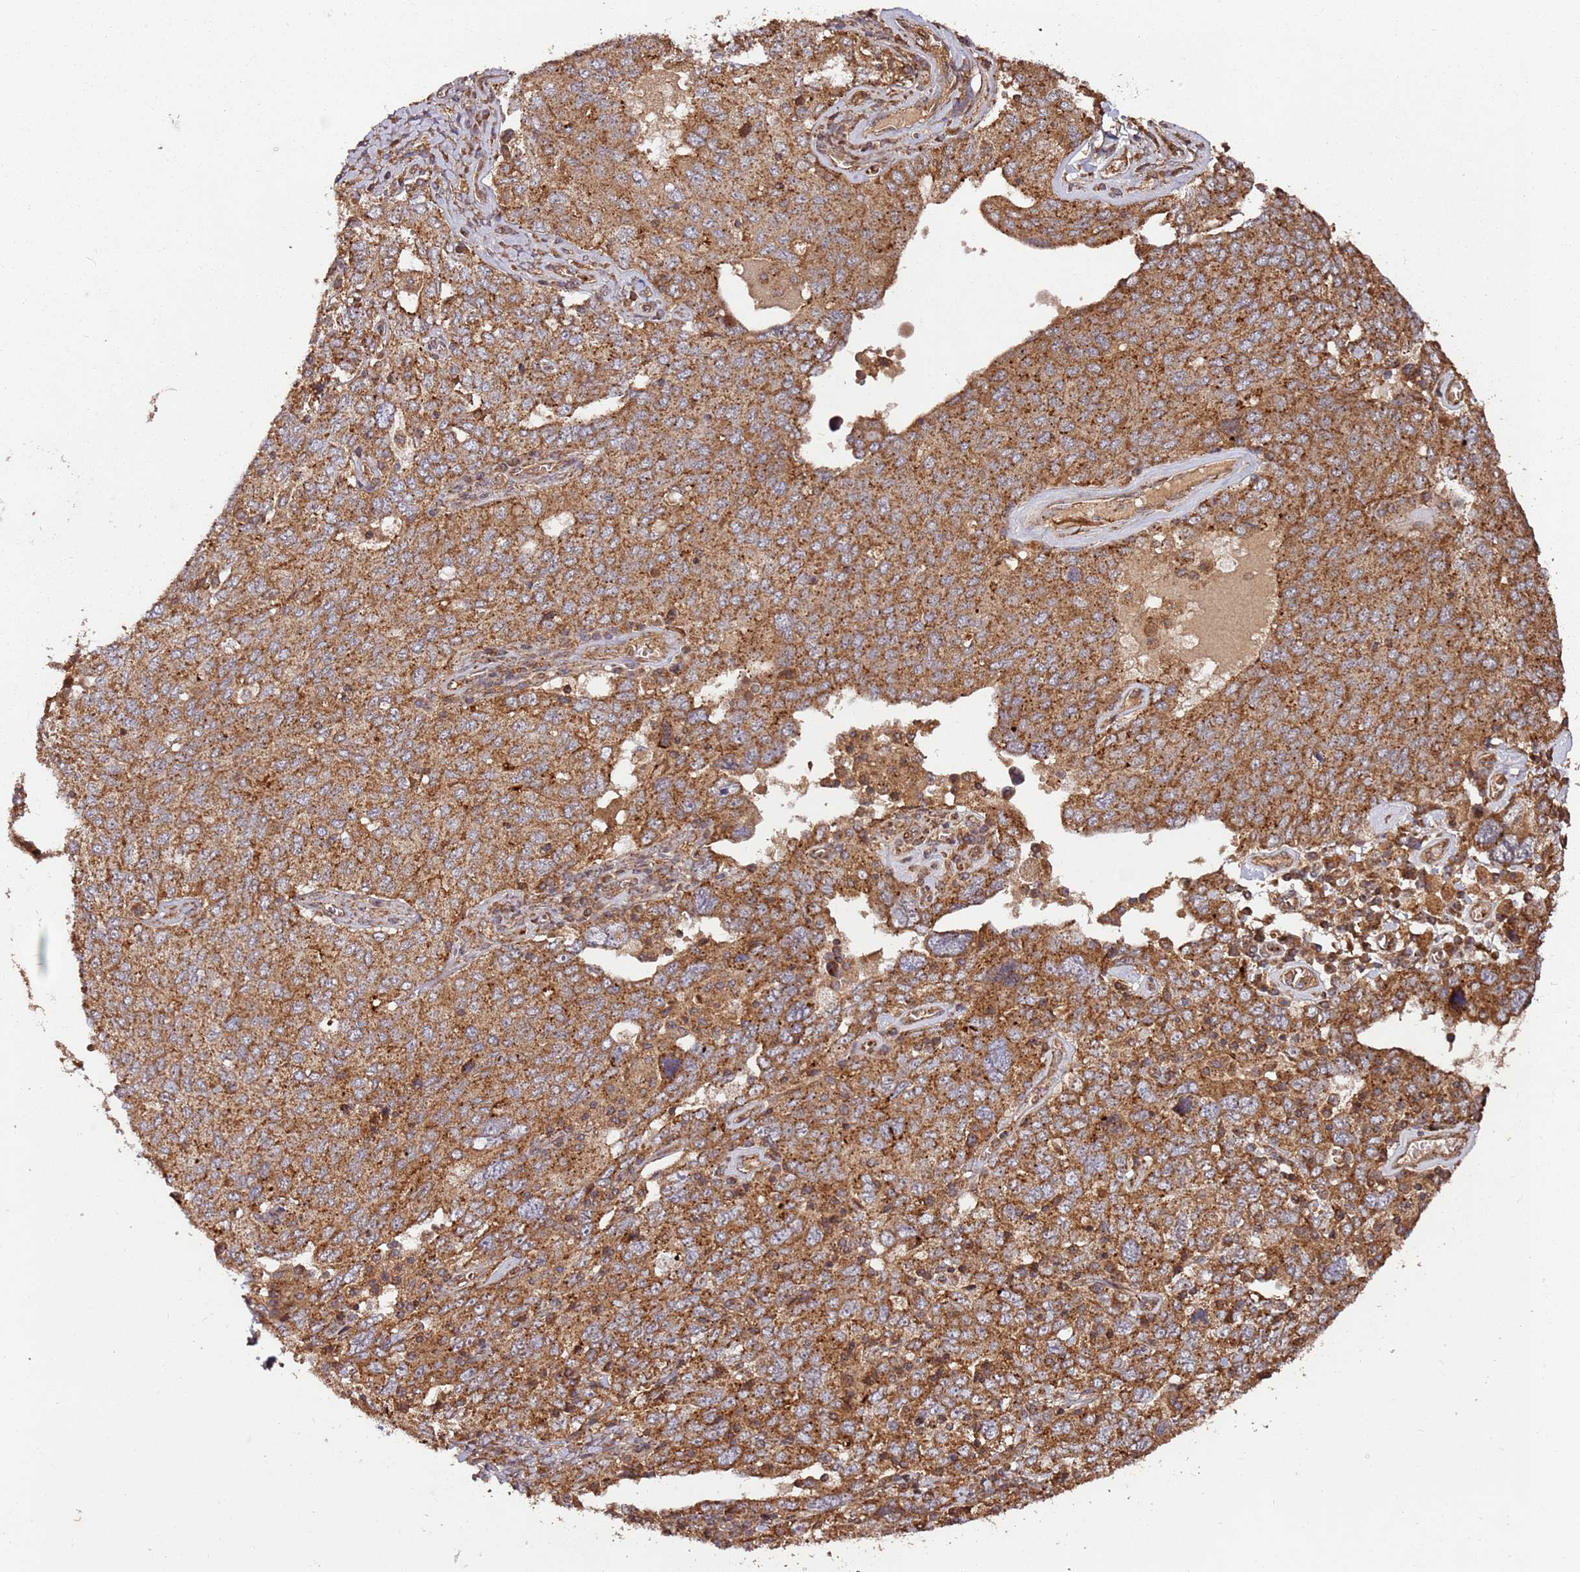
{"staining": {"intensity": "moderate", "quantity": ">75%", "location": "cytoplasmic/membranous"}, "tissue": "ovarian cancer", "cell_type": "Tumor cells", "image_type": "cancer", "snomed": [{"axis": "morphology", "description": "Carcinoma, endometroid"}, {"axis": "topography", "description": "Ovary"}], "caption": "A medium amount of moderate cytoplasmic/membranous staining is appreciated in approximately >75% of tumor cells in ovarian cancer (endometroid carcinoma) tissue.", "gene": "FAM186A", "patient": {"sex": "female", "age": 62}}